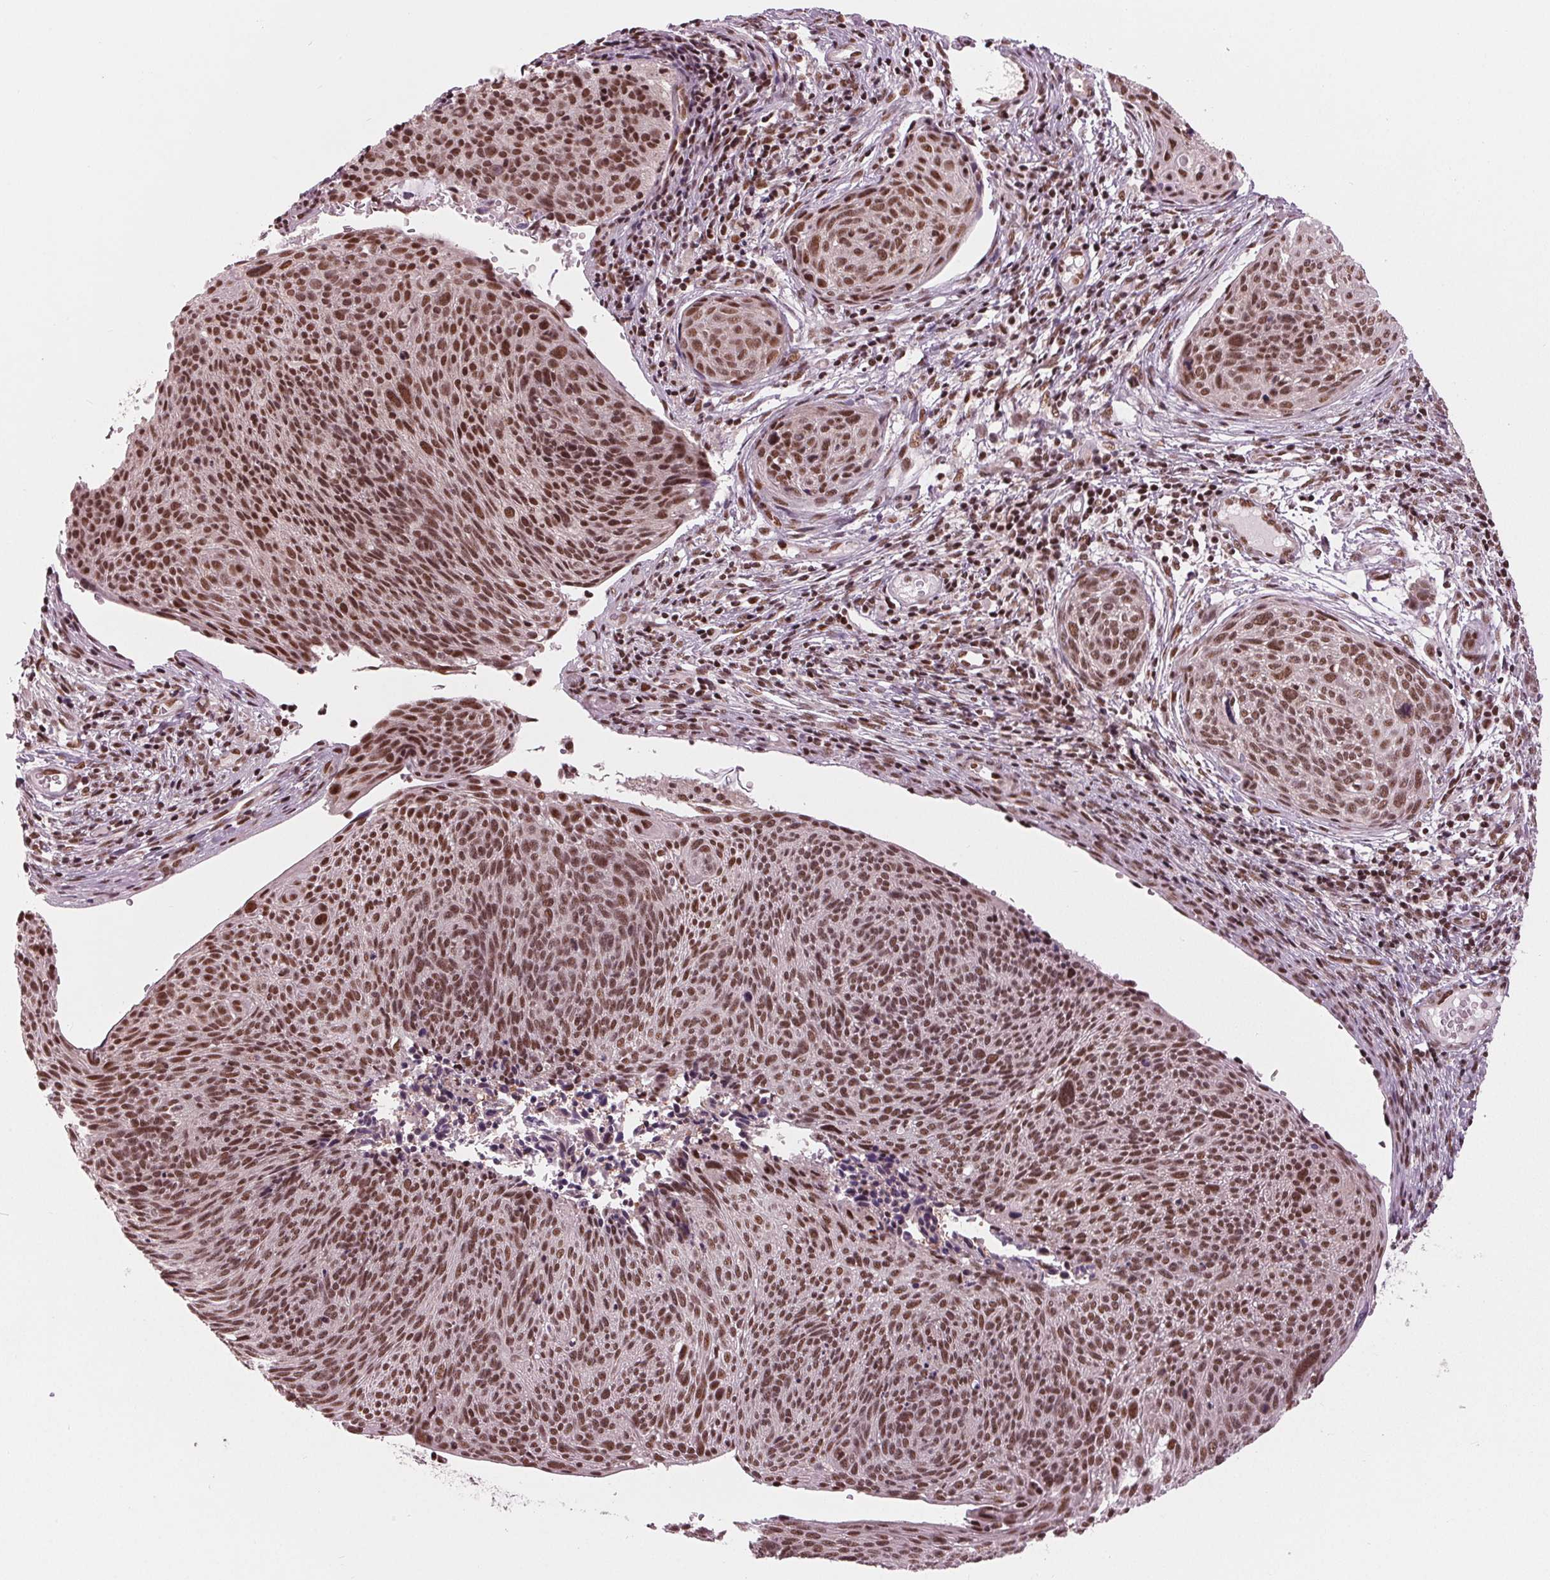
{"staining": {"intensity": "moderate", "quantity": ">75%", "location": "nuclear"}, "tissue": "cervical cancer", "cell_type": "Tumor cells", "image_type": "cancer", "snomed": [{"axis": "morphology", "description": "Squamous cell carcinoma, NOS"}, {"axis": "topography", "description": "Cervix"}], "caption": "Tumor cells display medium levels of moderate nuclear staining in about >75% of cells in human squamous cell carcinoma (cervical). (brown staining indicates protein expression, while blue staining denotes nuclei).", "gene": "LSM2", "patient": {"sex": "female", "age": 49}}